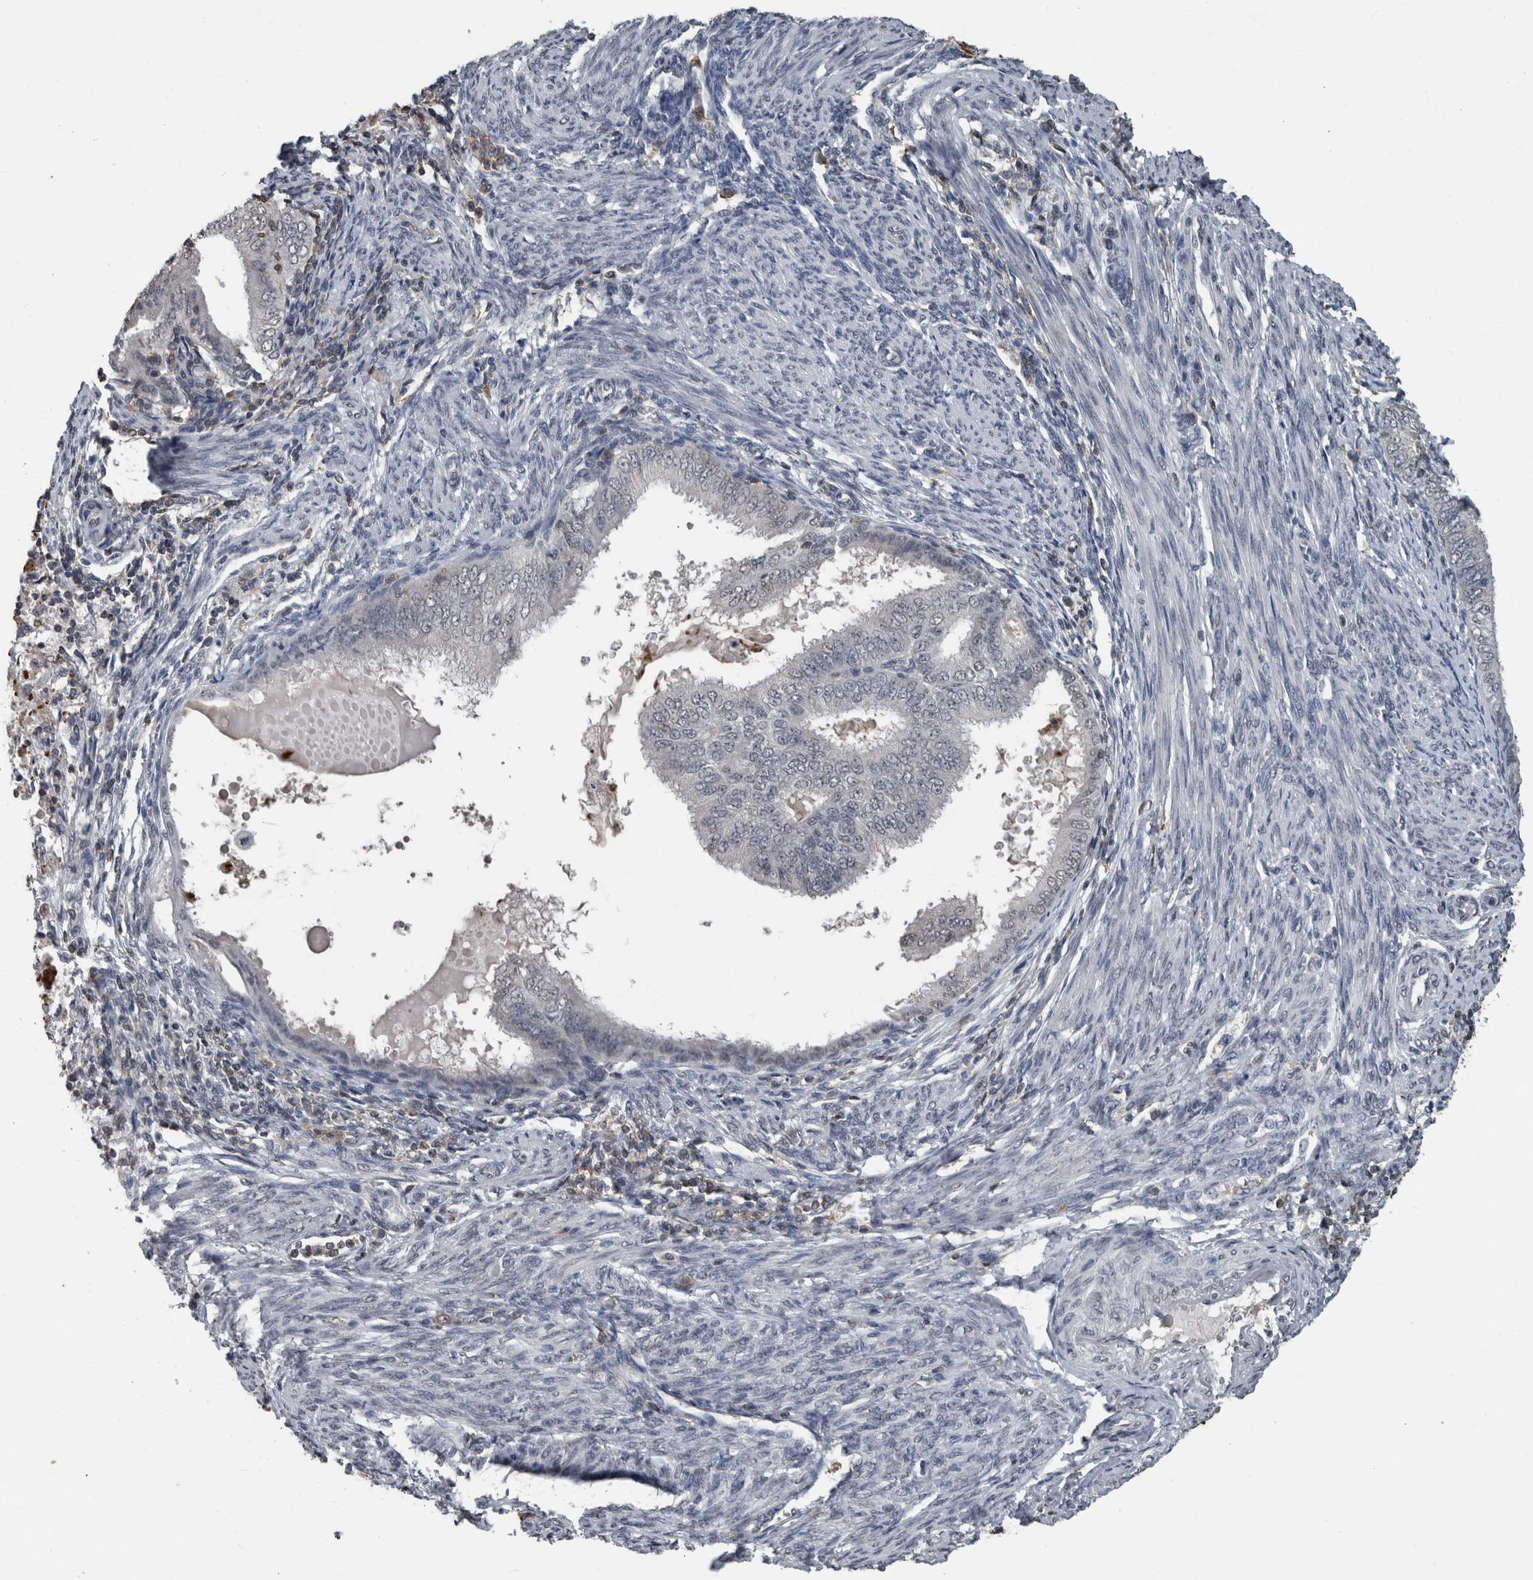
{"staining": {"intensity": "moderate", "quantity": "<25%", "location": "nuclear"}, "tissue": "endometrial cancer", "cell_type": "Tumor cells", "image_type": "cancer", "snomed": [{"axis": "morphology", "description": "Adenocarcinoma, NOS"}, {"axis": "topography", "description": "Endometrium"}], "caption": "An image of human endometrial adenocarcinoma stained for a protein demonstrates moderate nuclear brown staining in tumor cells. The staining was performed using DAB to visualize the protein expression in brown, while the nuclei were stained in blue with hematoxylin (Magnification: 20x).", "gene": "MAFF", "patient": {"sex": "female", "age": 58}}